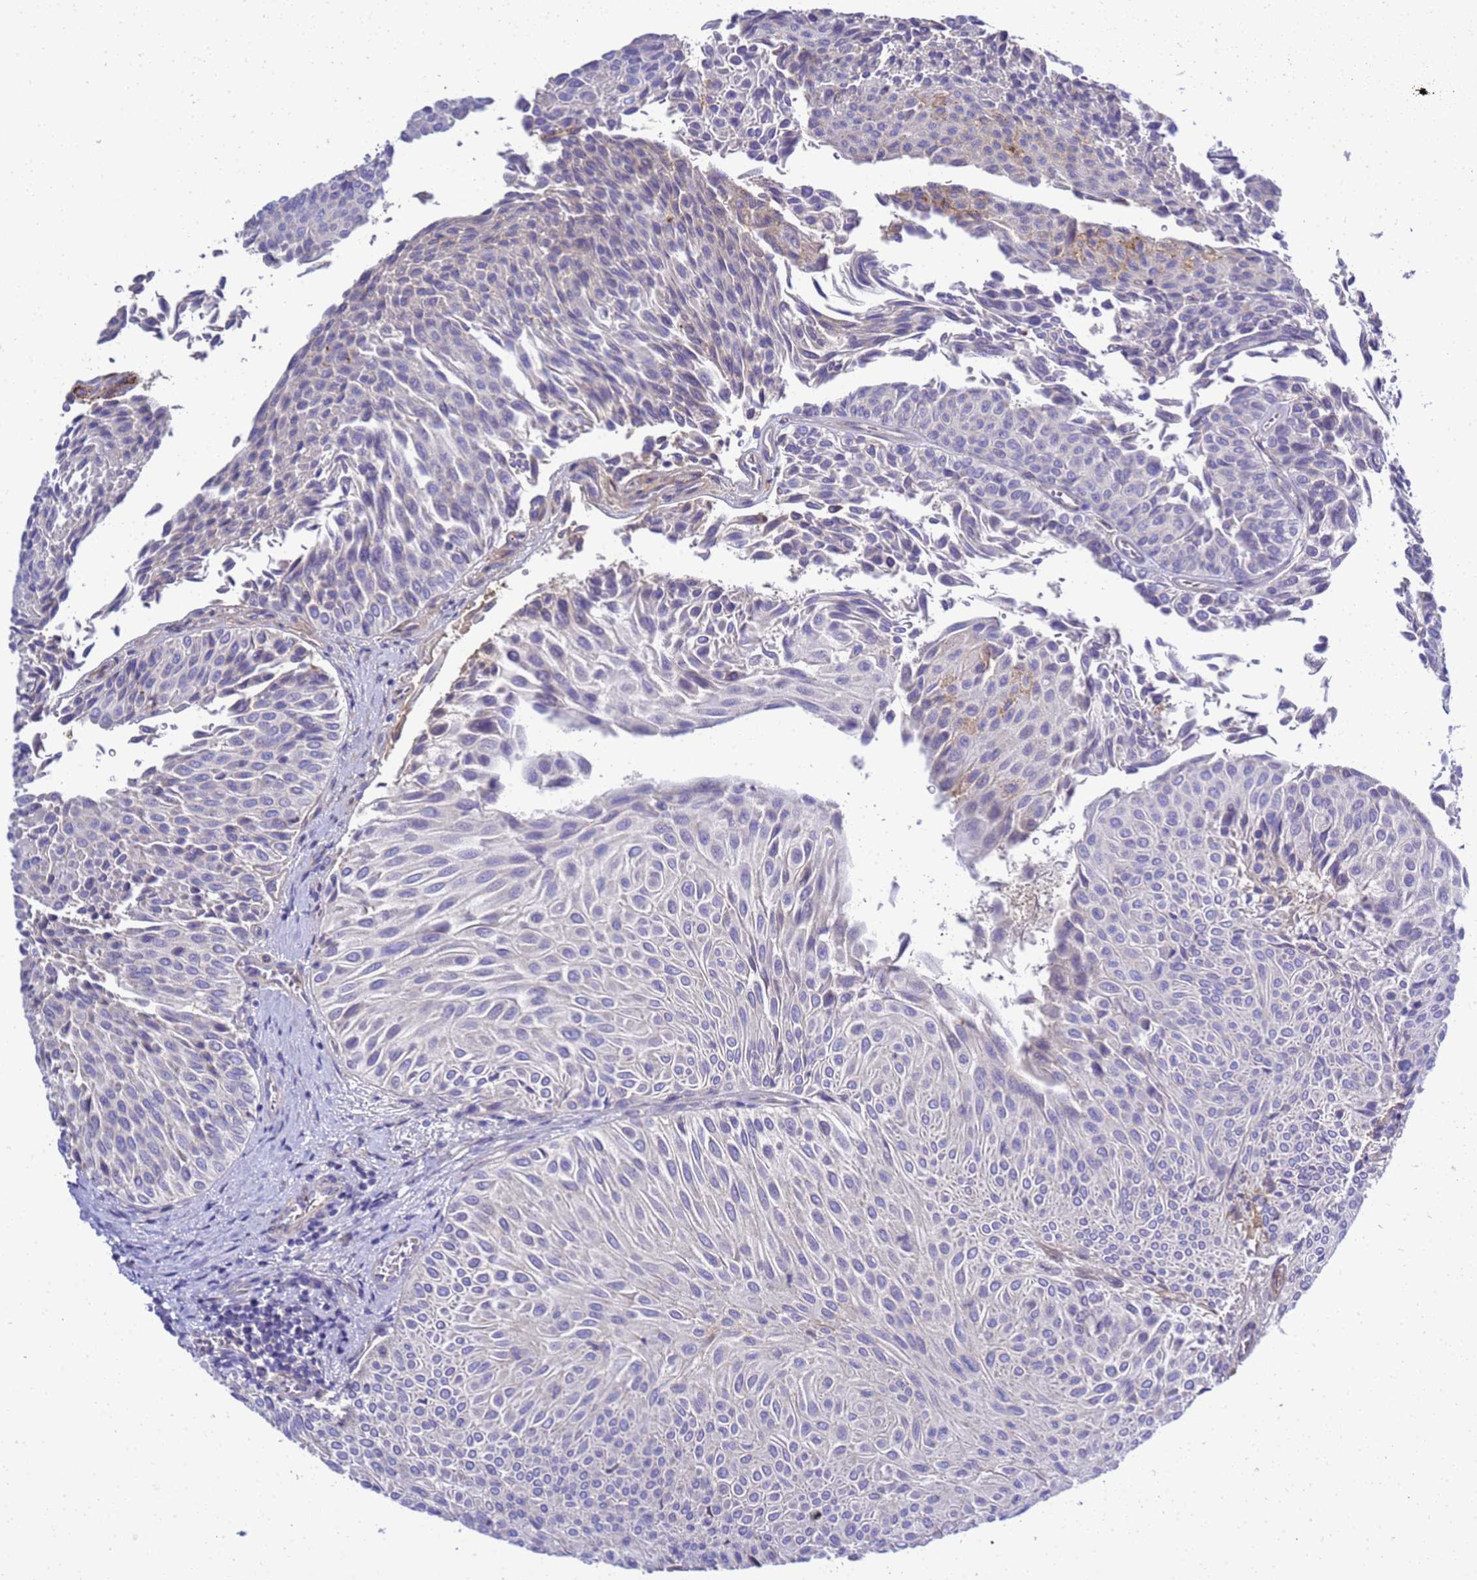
{"staining": {"intensity": "negative", "quantity": "none", "location": "none"}, "tissue": "urothelial cancer", "cell_type": "Tumor cells", "image_type": "cancer", "snomed": [{"axis": "morphology", "description": "Urothelial carcinoma, Low grade"}, {"axis": "topography", "description": "Urinary bladder"}], "caption": "Protein analysis of urothelial cancer displays no significant positivity in tumor cells. (IHC, brightfield microscopy, high magnification).", "gene": "TBCD", "patient": {"sex": "male", "age": 78}}